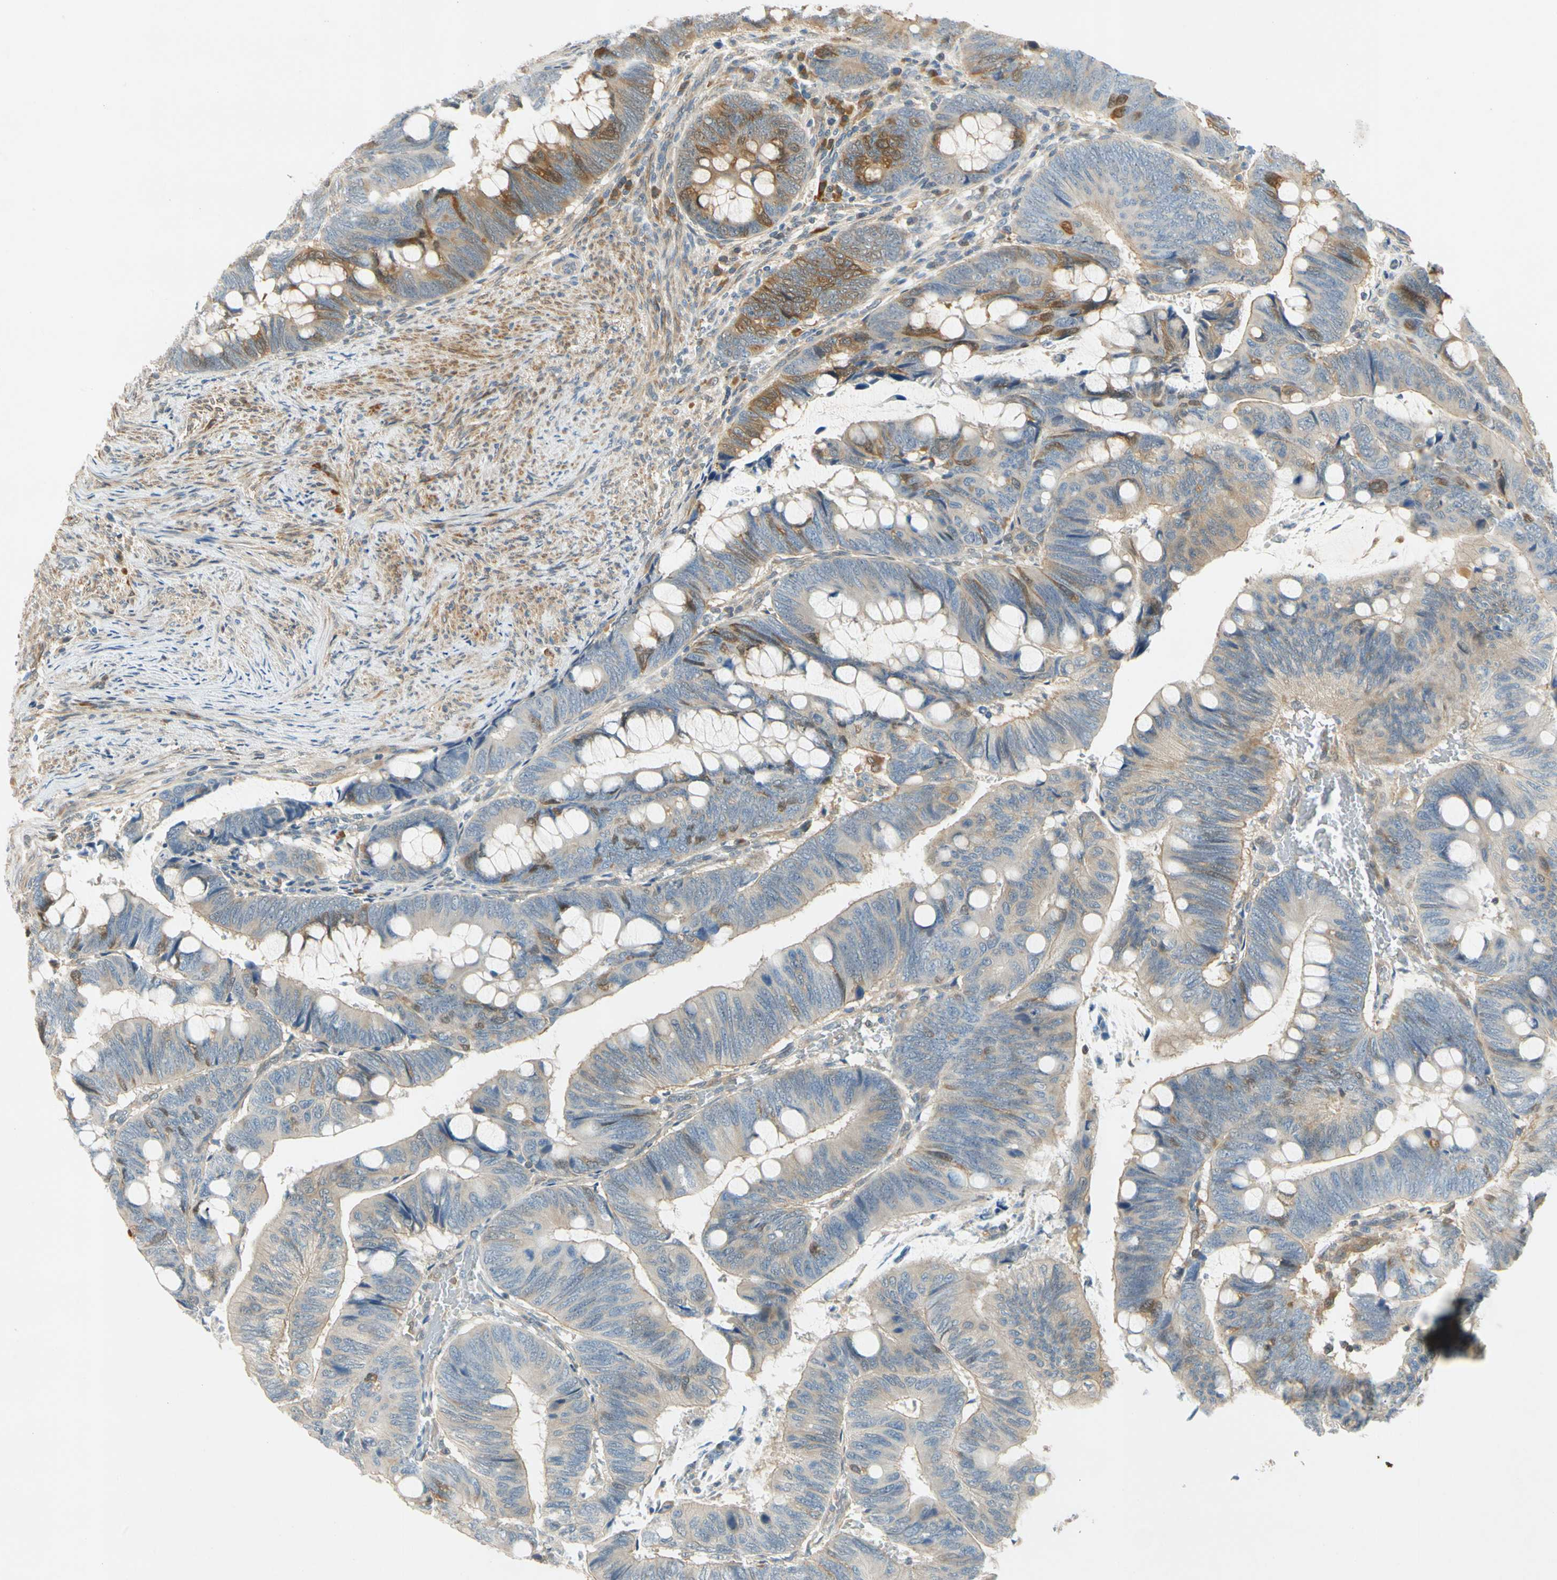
{"staining": {"intensity": "strong", "quantity": ">75%", "location": "cytoplasmic/membranous"}, "tissue": "colorectal cancer", "cell_type": "Tumor cells", "image_type": "cancer", "snomed": [{"axis": "morphology", "description": "Normal tissue, NOS"}, {"axis": "morphology", "description": "Adenocarcinoma, NOS"}, {"axis": "topography", "description": "Rectum"}, {"axis": "topography", "description": "Peripheral nerve tissue"}], "caption": "Strong cytoplasmic/membranous expression is identified in about >75% of tumor cells in adenocarcinoma (colorectal).", "gene": "WIPI1", "patient": {"sex": "male", "age": 92}}